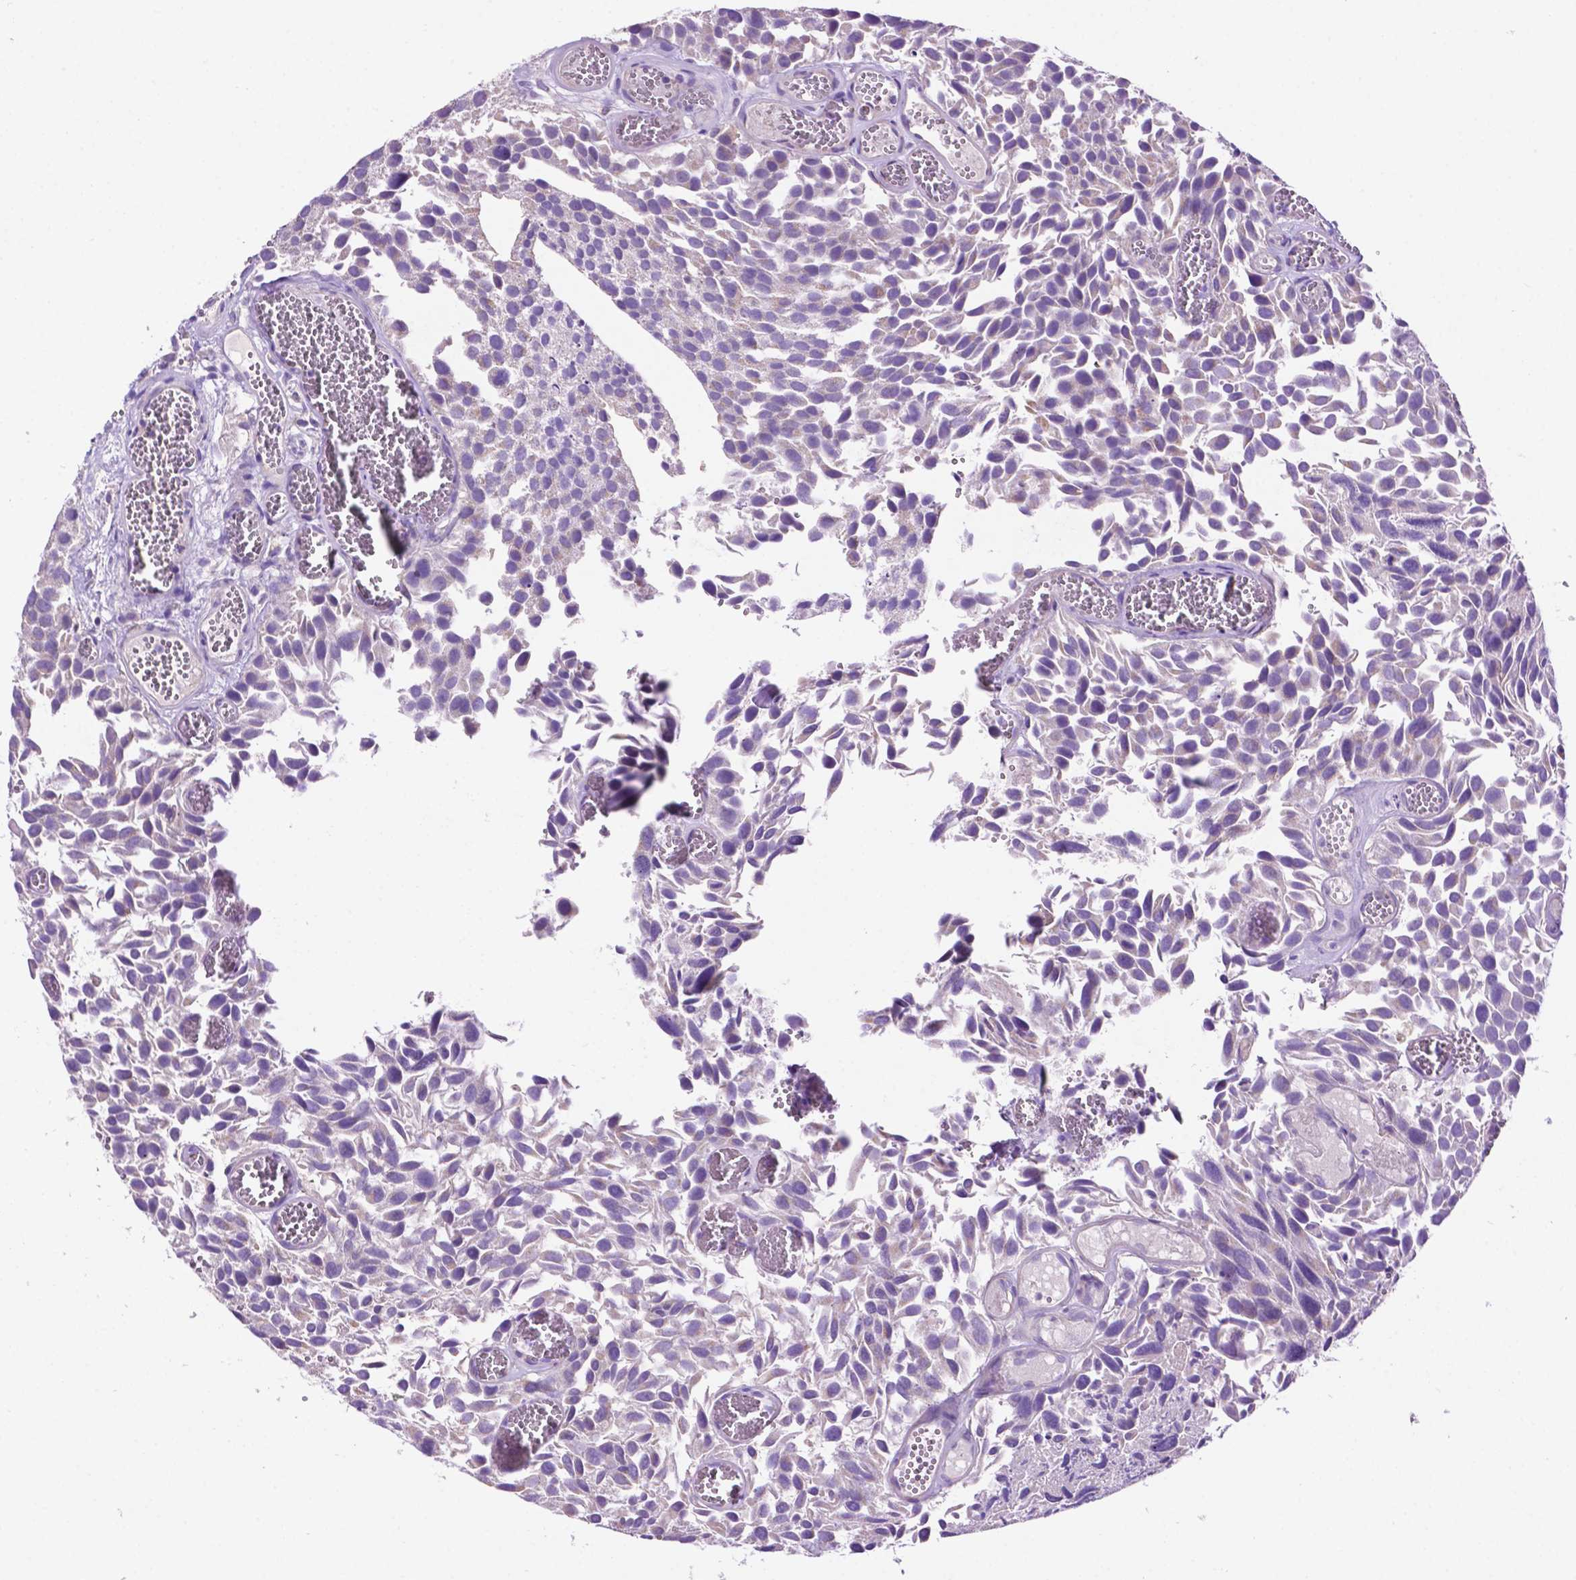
{"staining": {"intensity": "negative", "quantity": "none", "location": "none"}, "tissue": "urothelial cancer", "cell_type": "Tumor cells", "image_type": "cancer", "snomed": [{"axis": "morphology", "description": "Urothelial carcinoma, Low grade"}, {"axis": "topography", "description": "Urinary bladder"}], "caption": "This is an immunohistochemistry (IHC) image of urothelial cancer. There is no positivity in tumor cells.", "gene": "PHYHIP", "patient": {"sex": "female", "age": 69}}